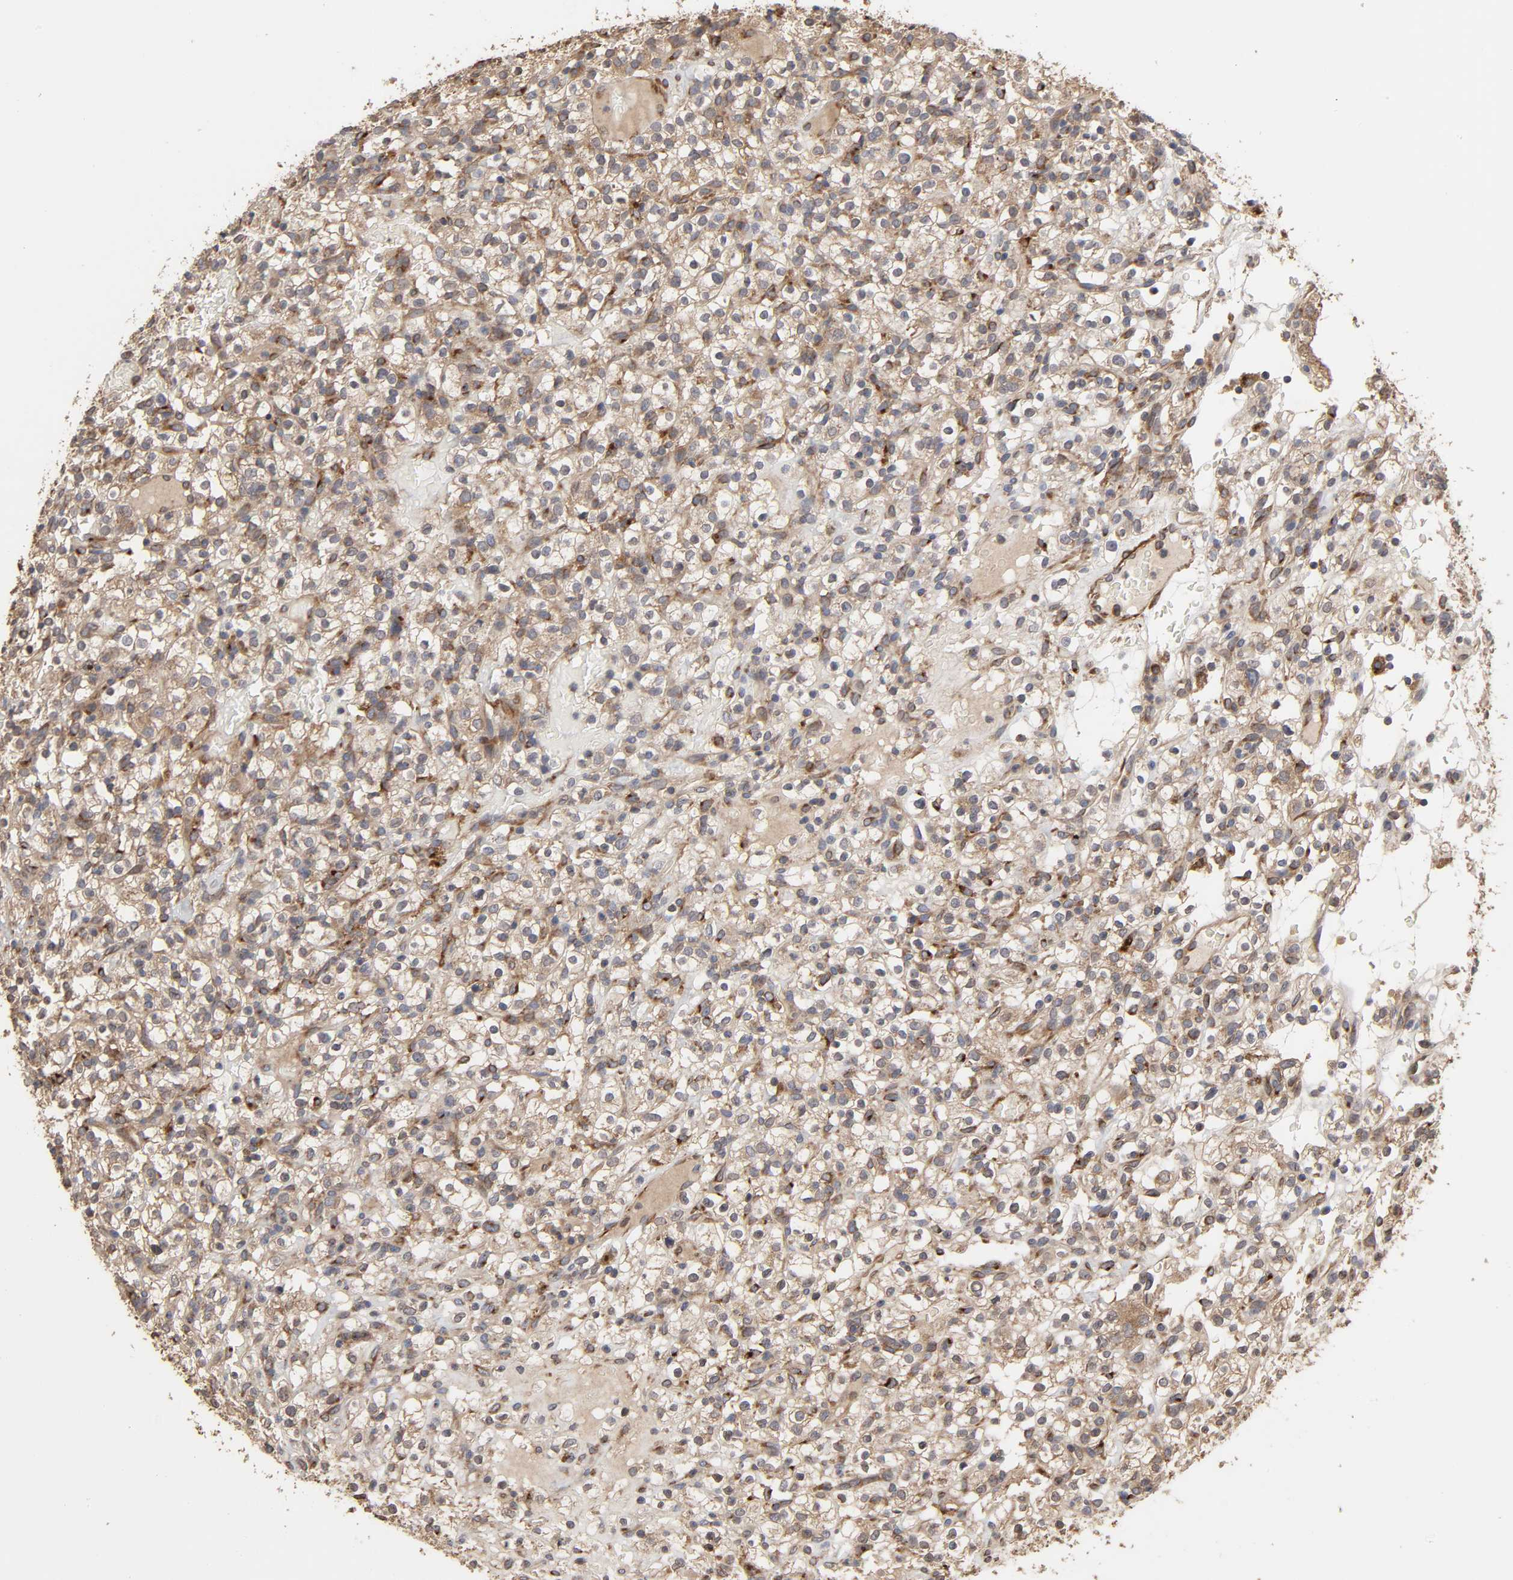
{"staining": {"intensity": "moderate", "quantity": ">75%", "location": "cytoplasmic/membranous"}, "tissue": "renal cancer", "cell_type": "Tumor cells", "image_type": "cancer", "snomed": [{"axis": "morphology", "description": "Normal tissue, NOS"}, {"axis": "morphology", "description": "Adenocarcinoma, NOS"}, {"axis": "topography", "description": "Kidney"}], "caption": "Human renal cancer (adenocarcinoma) stained with a protein marker shows moderate staining in tumor cells.", "gene": "GNPTG", "patient": {"sex": "female", "age": 72}}